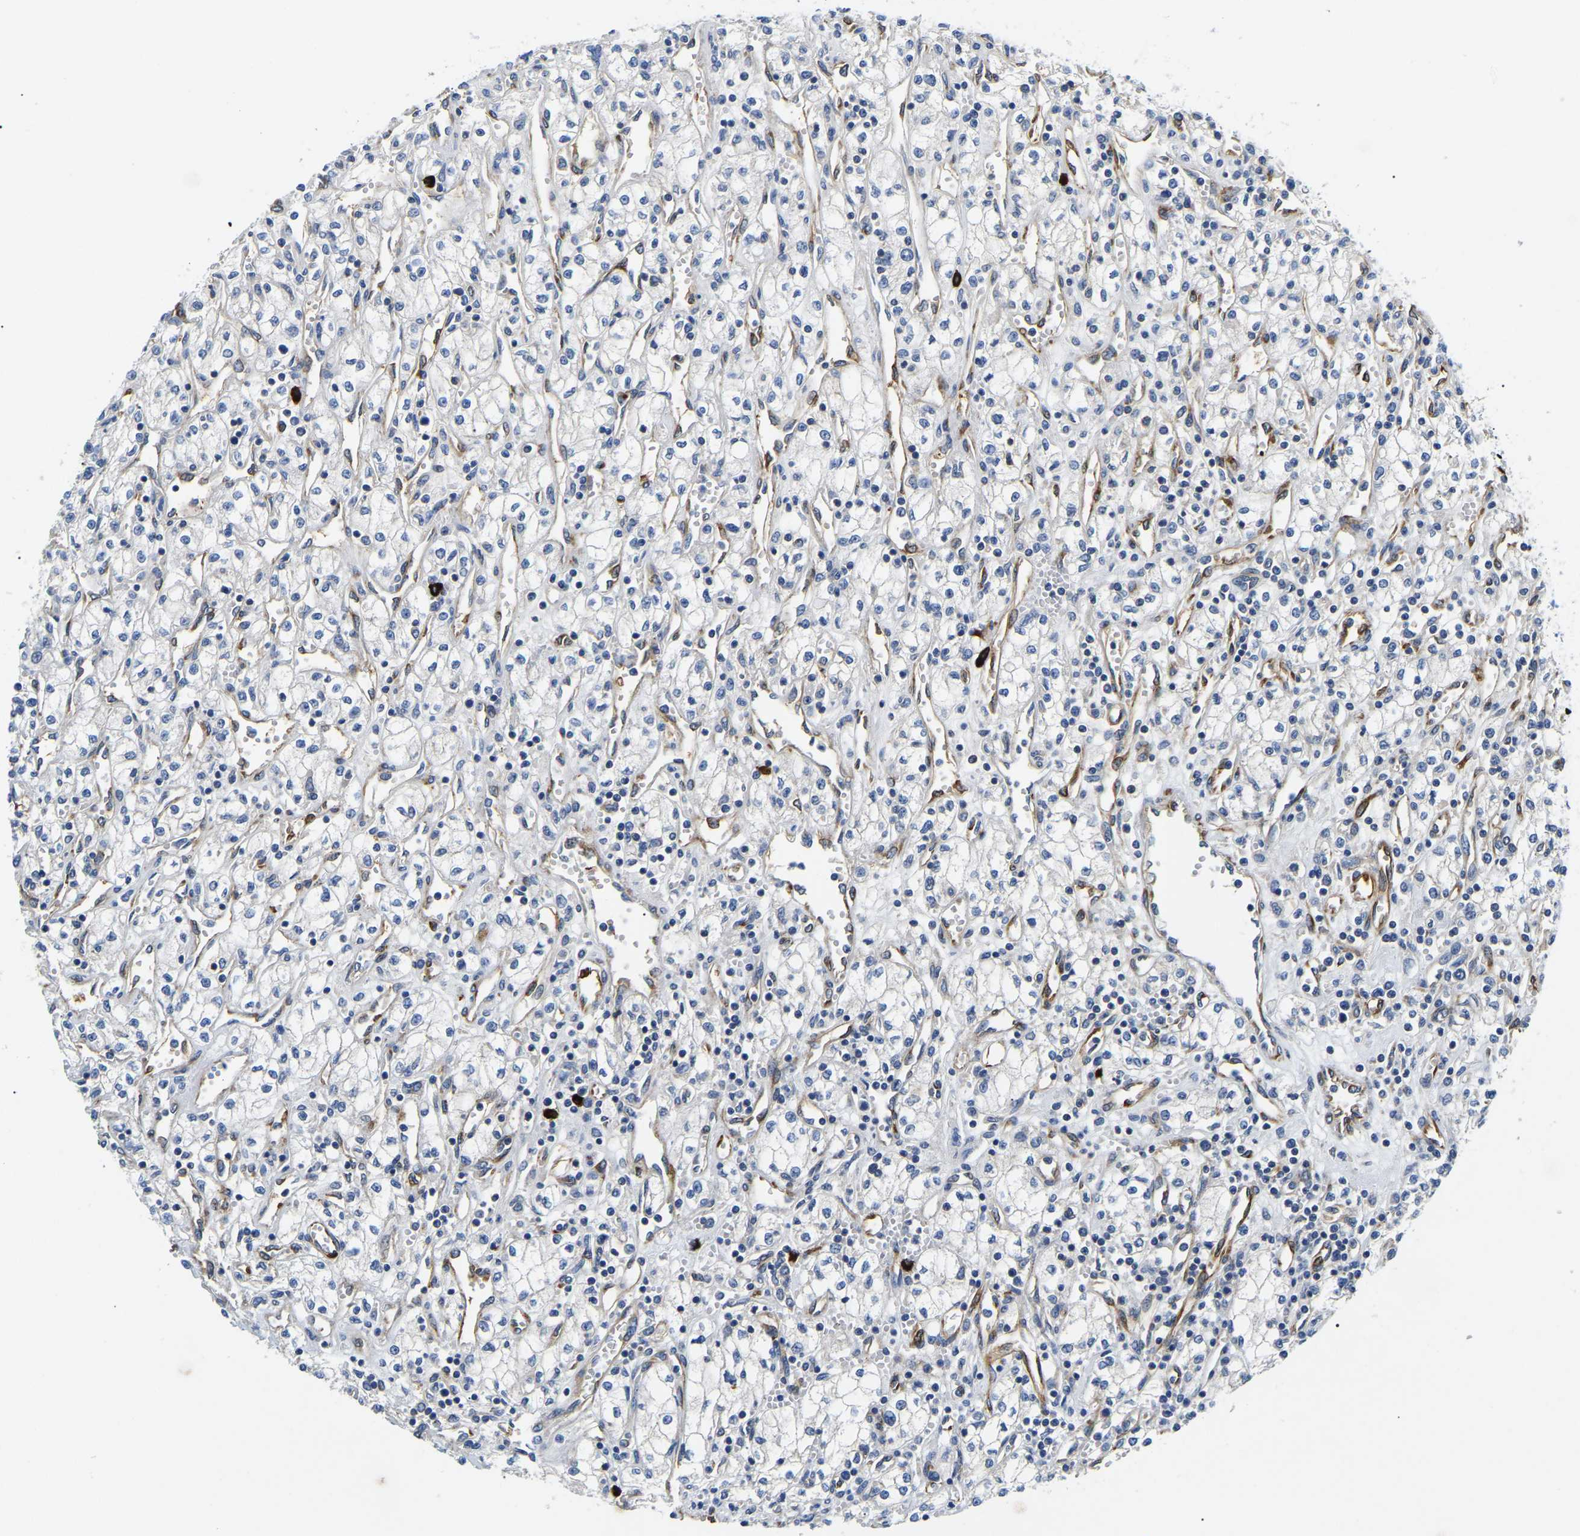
{"staining": {"intensity": "negative", "quantity": "none", "location": "none"}, "tissue": "renal cancer", "cell_type": "Tumor cells", "image_type": "cancer", "snomed": [{"axis": "morphology", "description": "Adenocarcinoma, NOS"}, {"axis": "topography", "description": "Kidney"}], "caption": "IHC micrograph of renal cancer (adenocarcinoma) stained for a protein (brown), which exhibits no positivity in tumor cells.", "gene": "DUSP8", "patient": {"sex": "male", "age": 59}}